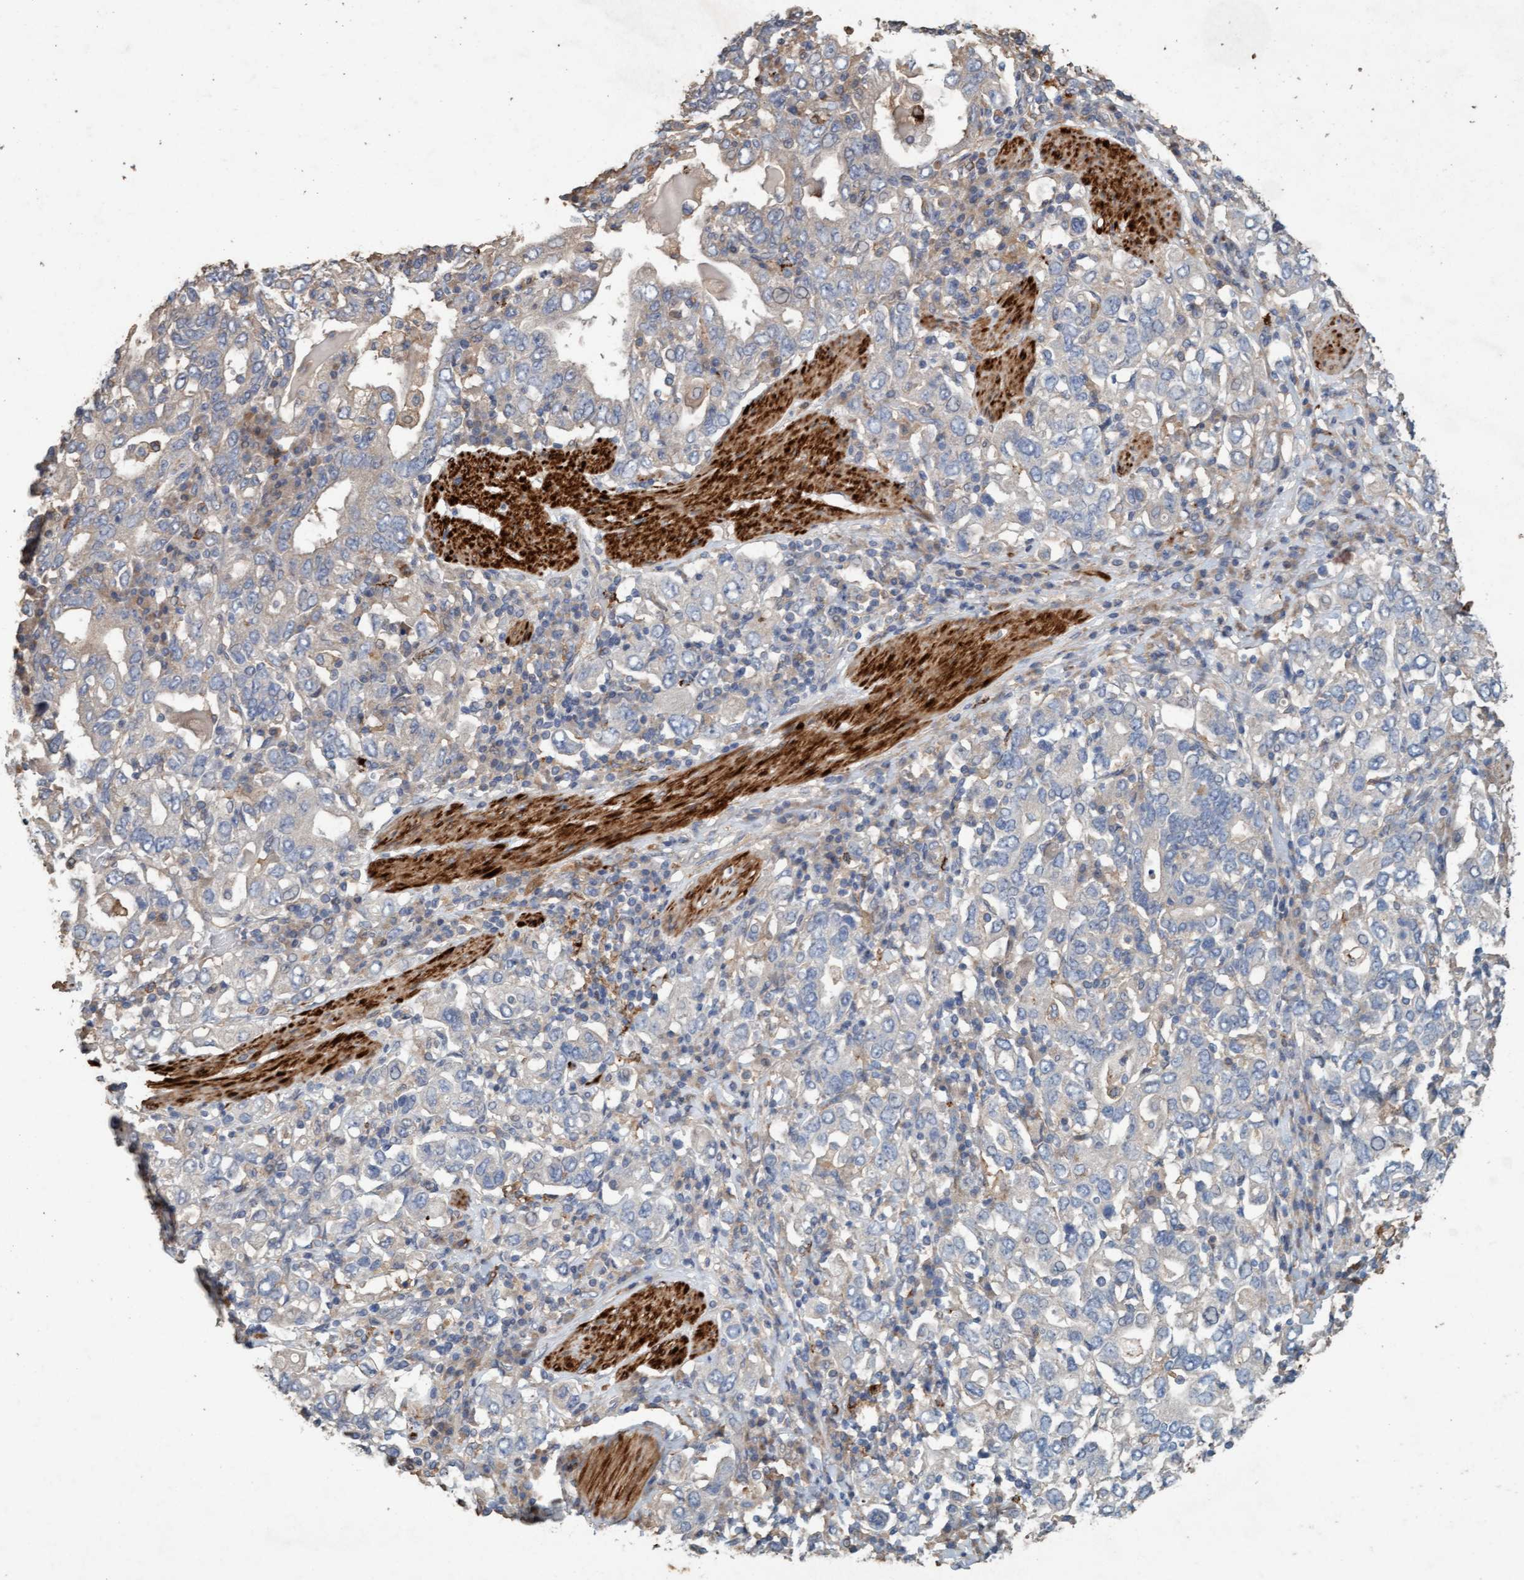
{"staining": {"intensity": "negative", "quantity": "none", "location": "none"}, "tissue": "stomach cancer", "cell_type": "Tumor cells", "image_type": "cancer", "snomed": [{"axis": "morphology", "description": "Adenocarcinoma, NOS"}, {"axis": "topography", "description": "Stomach, upper"}], "caption": "A micrograph of stomach cancer stained for a protein exhibits no brown staining in tumor cells.", "gene": "LONRF1", "patient": {"sex": "male", "age": 62}}